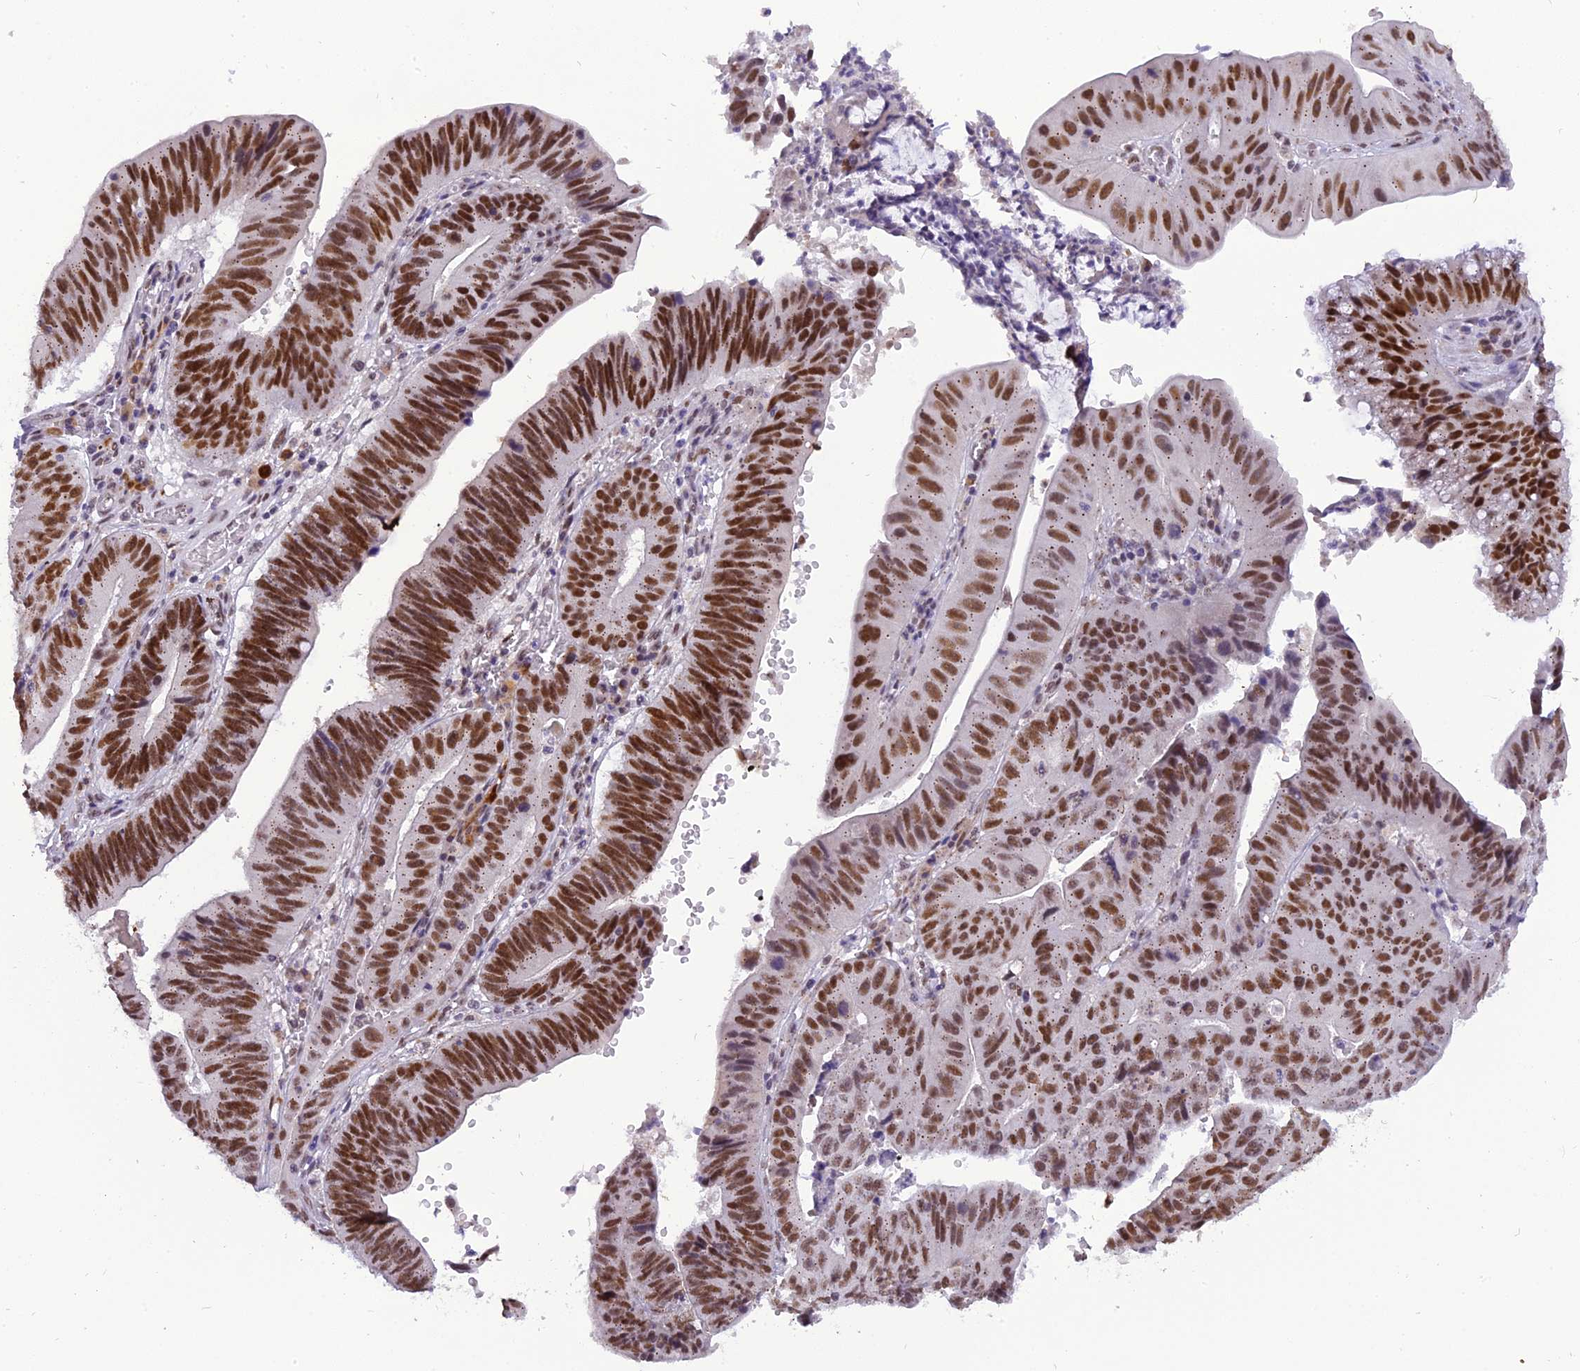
{"staining": {"intensity": "strong", "quantity": ">75%", "location": "nuclear"}, "tissue": "stomach cancer", "cell_type": "Tumor cells", "image_type": "cancer", "snomed": [{"axis": "morphology", "description": "Adenocarcinoma, NOS"}, {"axis": "topography", "description": "Stomach"}], "caption": "IHC (DAB (3,3'-diaminobenzidine)) staining of human stomach cancer (adenocarcinoma) demonstrates strong nuclear protein expression in about >75% of tumor cells.", "gene": "IRF2BP1", "patient": {"sex": "male", "age": 59}}